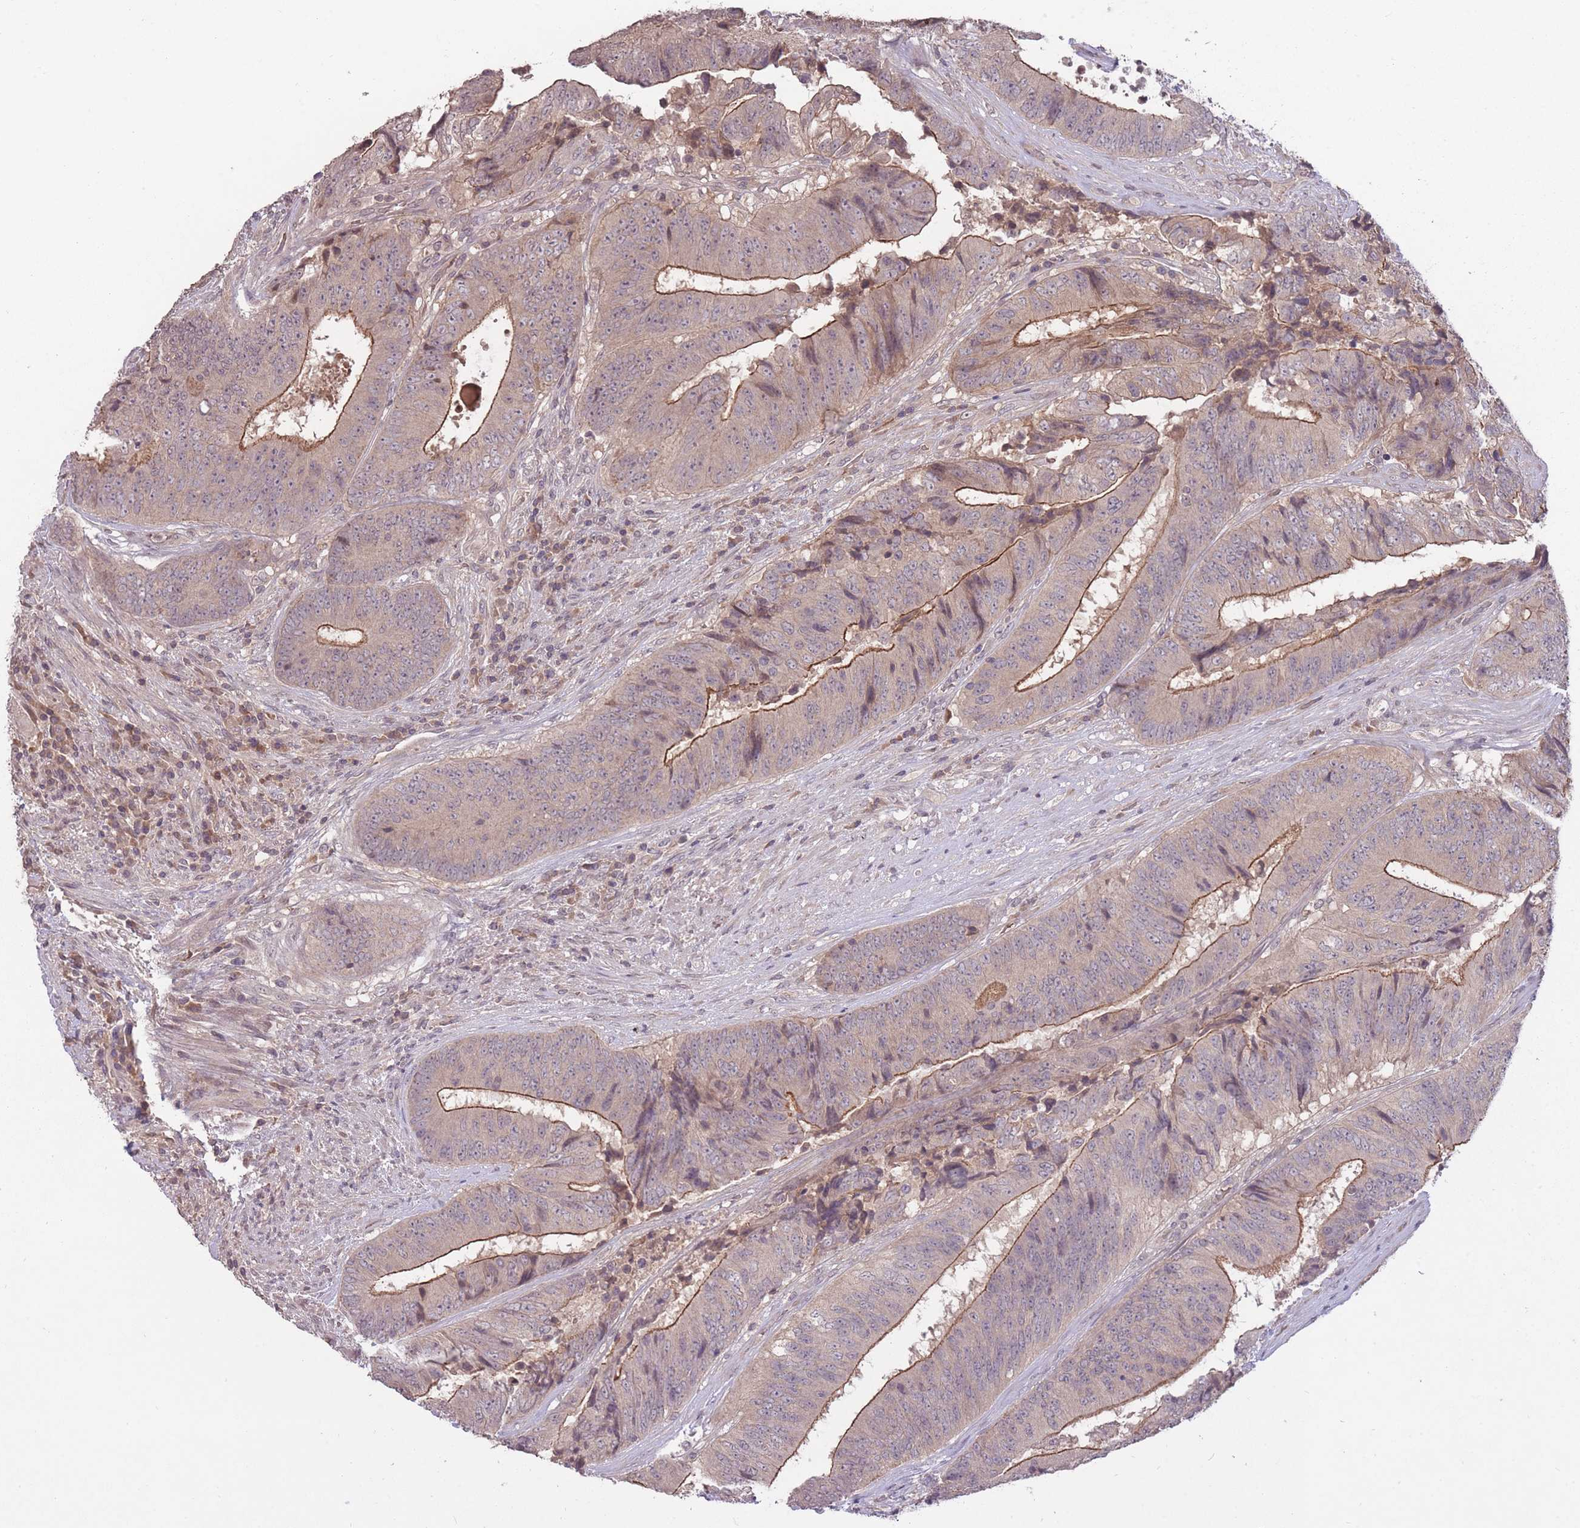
{"staining": {"intensity": "moderate", "quantity": "25%-75%", "location": "cytoplasmic/membranous"}, "tissue": "colorectal cancer", "cell_type": "Tumor cells", "image_type": "cancer", "snomed": [{"axis": "morphology", "description": "Adenocarcinoma, NOS"}, {"axis": "topography", "description": "Rectum"}], "caption": "Immunohistochemical staining of human colorectal cancer (adenocarcinoma) displays moderate cytoplasmic/membranous protein expression in about 25%-75% of tumor cells. Using DAB (brown) and hematoxylin (blue) stains, captured at high magnification using brightfield microscopy.", "gene": "ADCYAP1R1", "patient": {"sex": "male", "age": 72}}